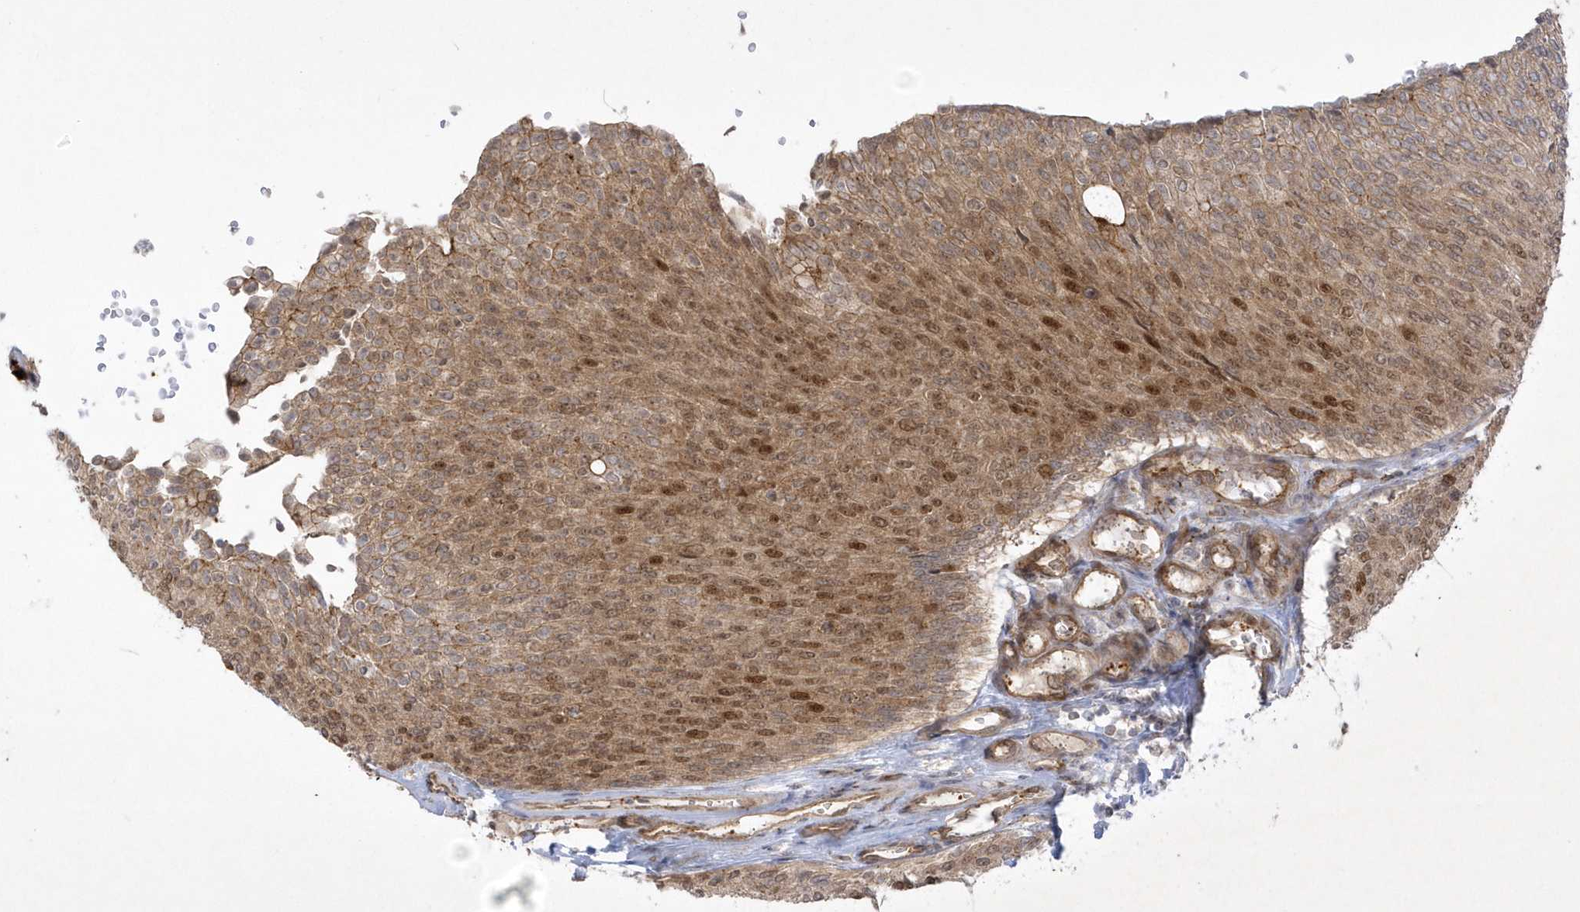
{"staining": {"intensity": "moderate", "quantity": ">75%", "location": "cytoplasmic/membranous,nuclear"}, "tissue": "urothelial cancer", "cell_type": "Tumor cells", "image_type": "cancer", "snomed": [{"axis": "morphology", "description": "Urothelial carcinoma, Low grade"}, {"axis": "topography", "description": "Urinary bladder"}], "caption": "A brown stain highlights moderate cytoplasmic/membranous and nuclear positivity of a protein in human urothelial carcinoma (low-grade) tumor cells.", "gene": "NAF1", "patient": {"sex": "female", "age": 79}}